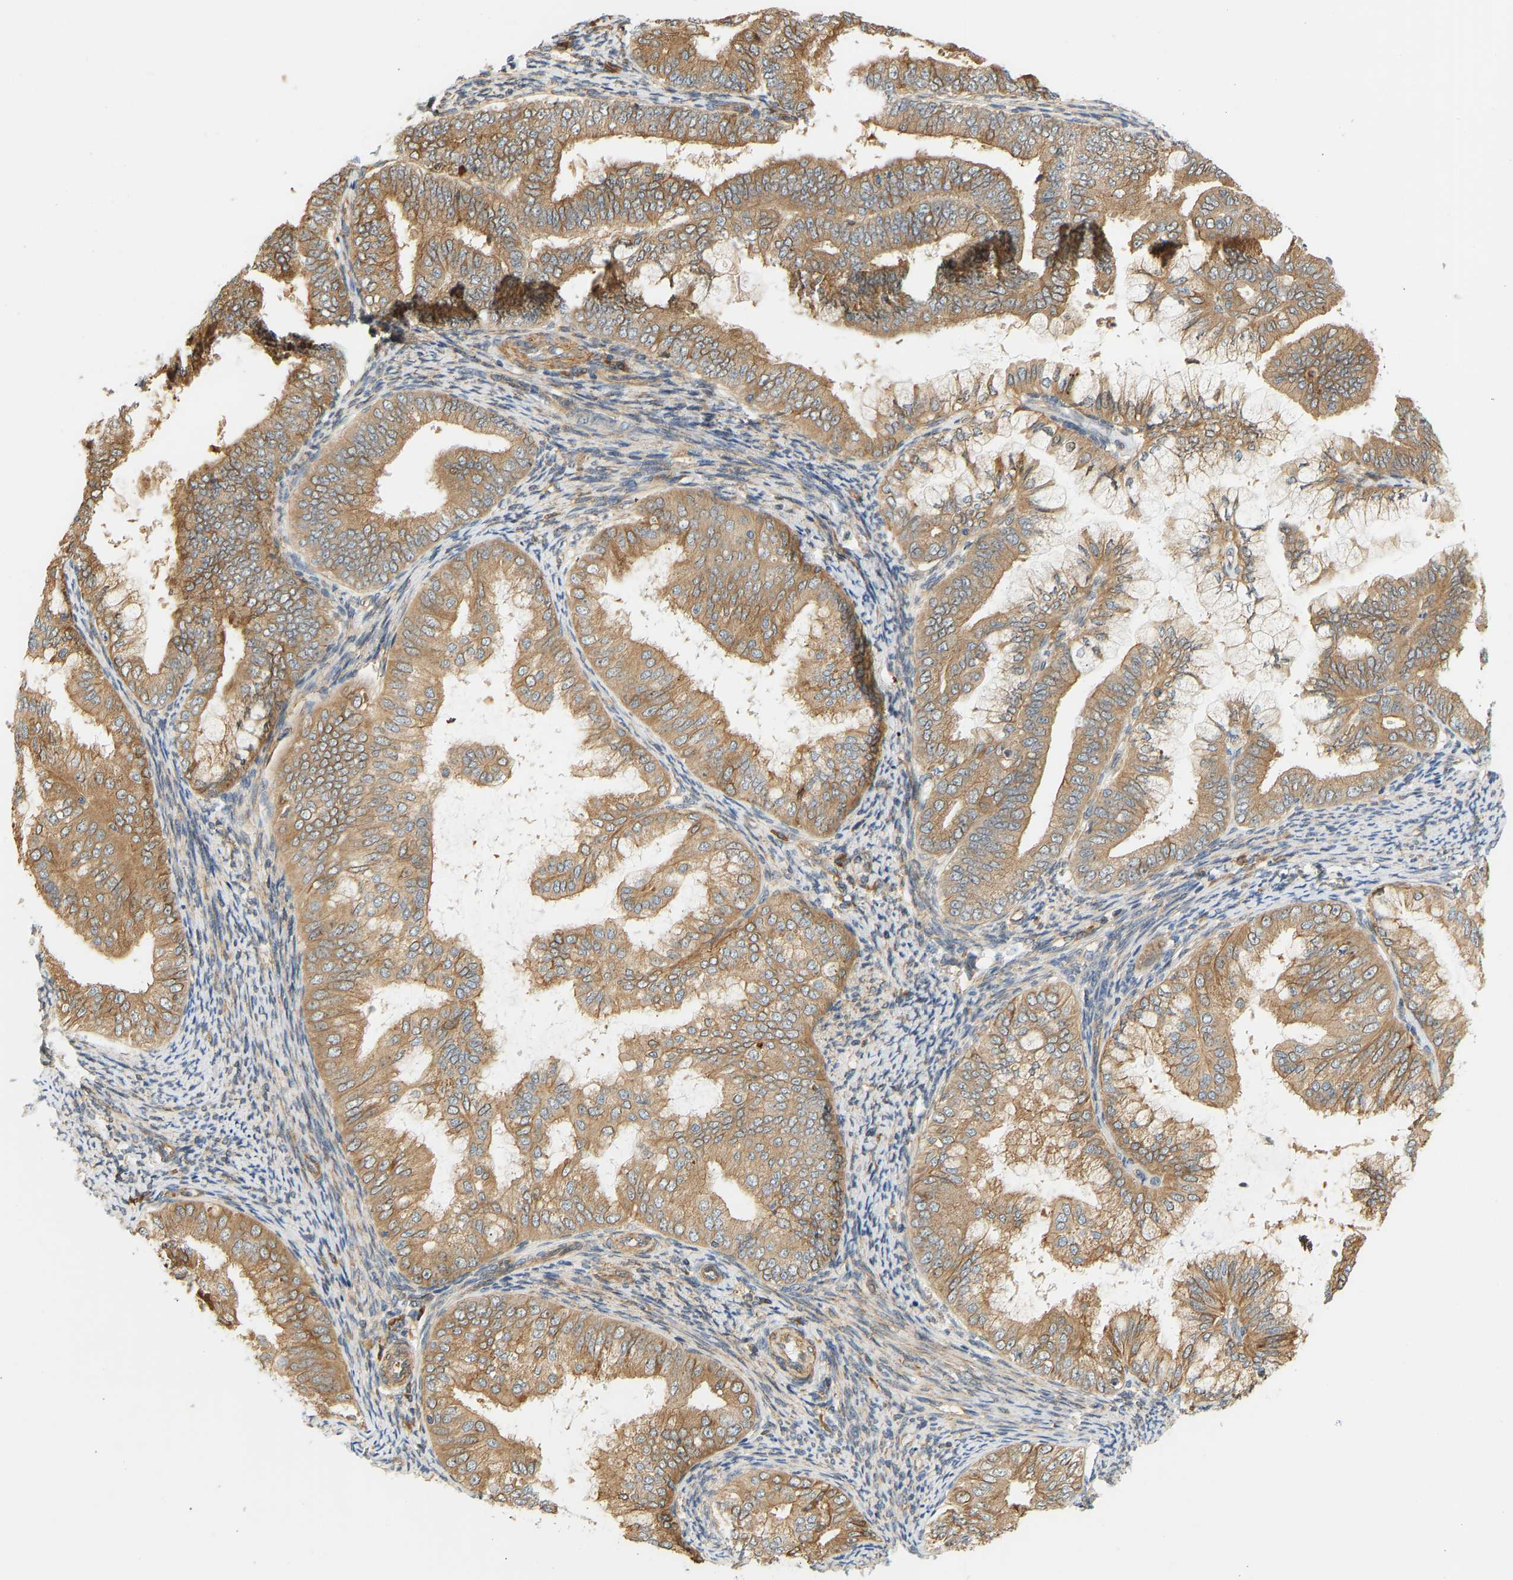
{"staining": {"intensity": "moderate", "quantity": ">75%", "location": "cytoplasmic/membranous"}, "tissue": "endometrial cancer", "cell_type": "Tumor cells", "image_type": "cancer", "snomed": [{"axis": "morphology", "description": "Adenocarcinoma, NOS"}, {"axis": "topography", "description": "Endometrium"}], "caption": "A micrograph showing moderate cytoplasmic/membranous positivity in about >75% of tumor cells in endometrial cancer (adenocarcinoma), as visualized by brown immunohistochemical staining.", "gene": "CEP57", "patient": {"sex": "female", "age": 63}}